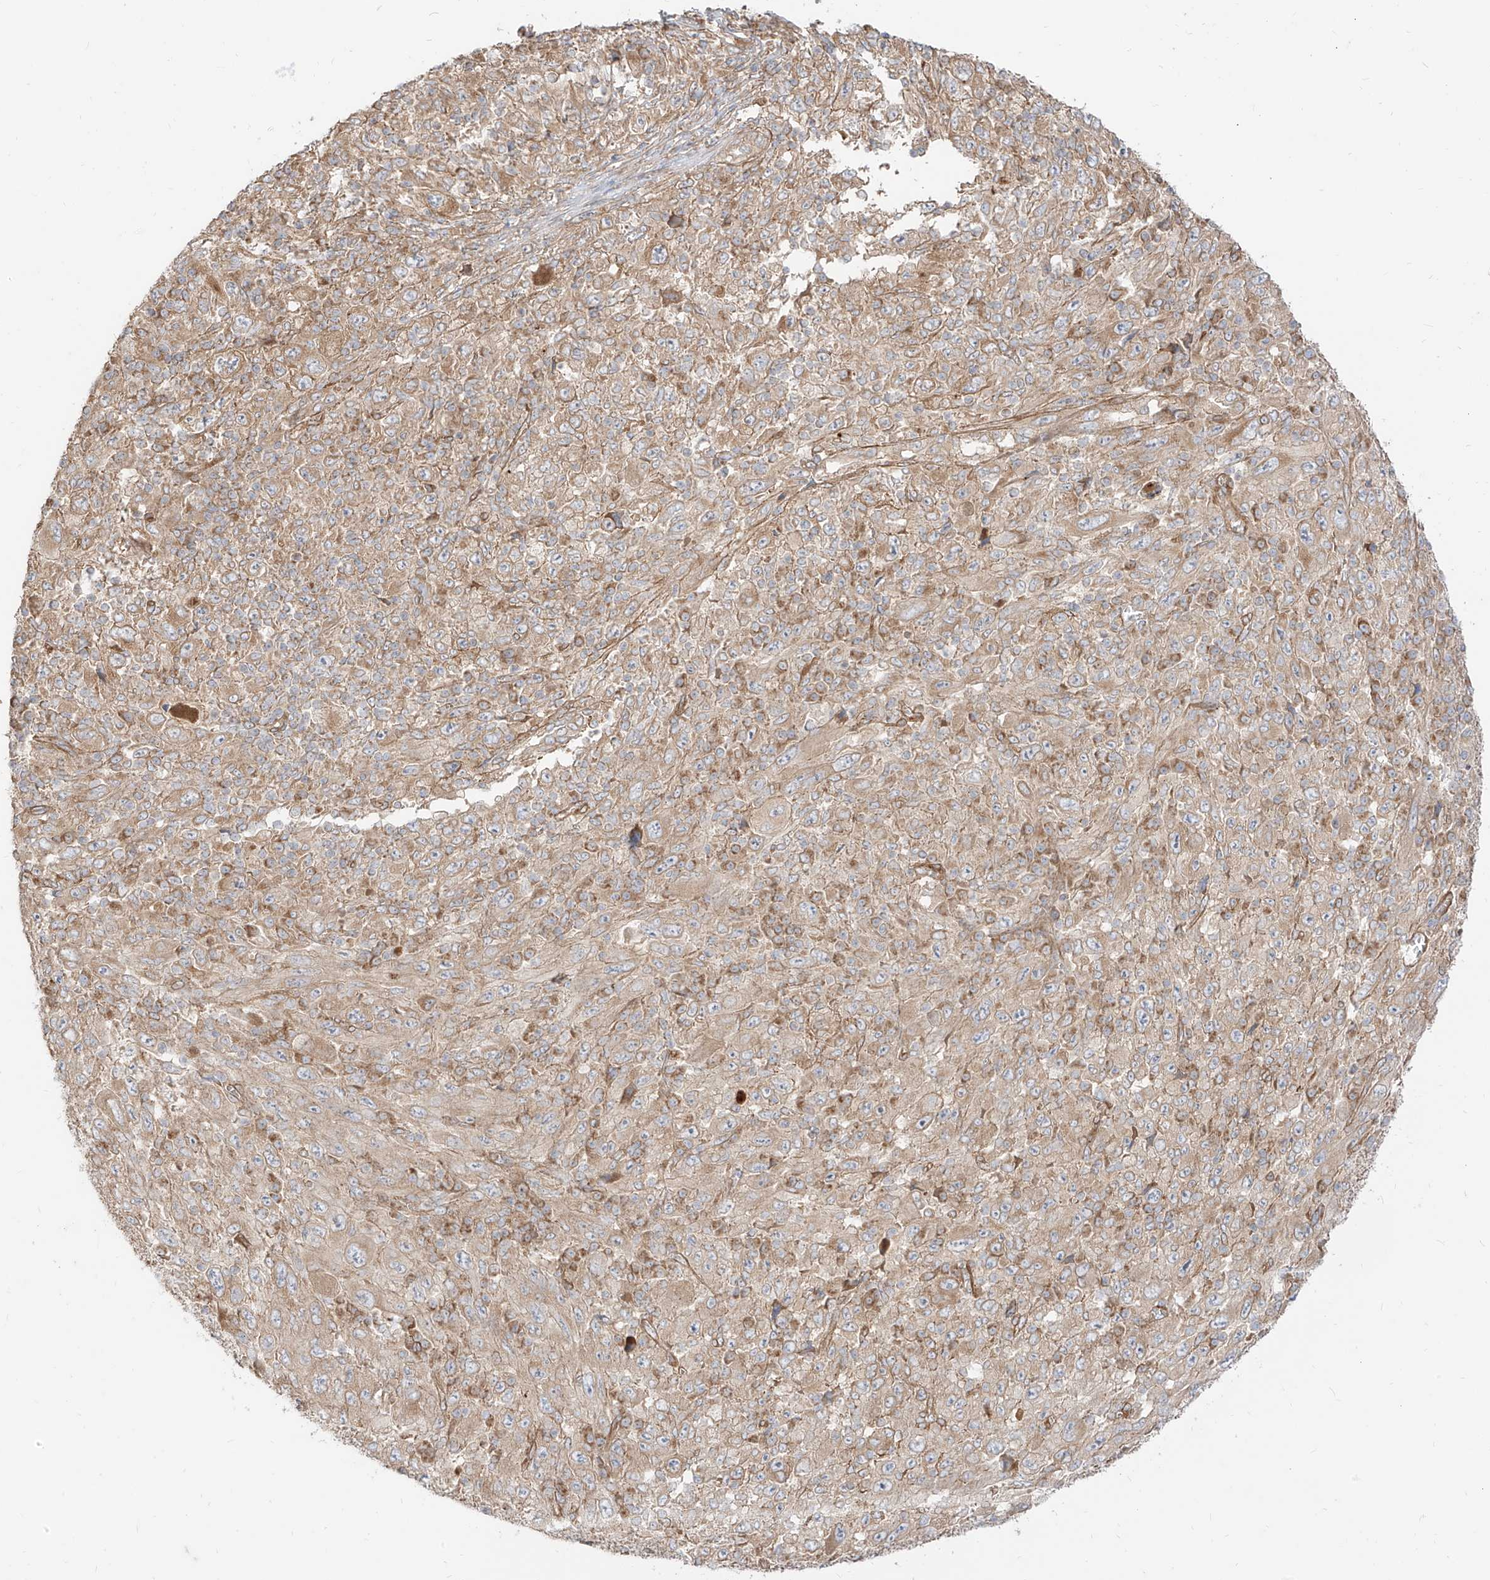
{"staining": {"intensity": "moderate", "quantity": "25%-75%", "location": "cytoplasmic/membranous"}, "tissue": "melanoma", "cell_type": "Tumor cells", "image_type": "cancer", "snomed": [{"axis": "morphology", "description": "Malignant melanoma, Metastatic site"}, {"axis": "topography", "description": "Skin"}], "caption": "A micrograph of melanoma stained for a protein demonstrates moderate cytoplasmic/membranous brown staining in tumor cells.", "gene": "PLCL1", "patient": {"sex": "female", "age": 56}}